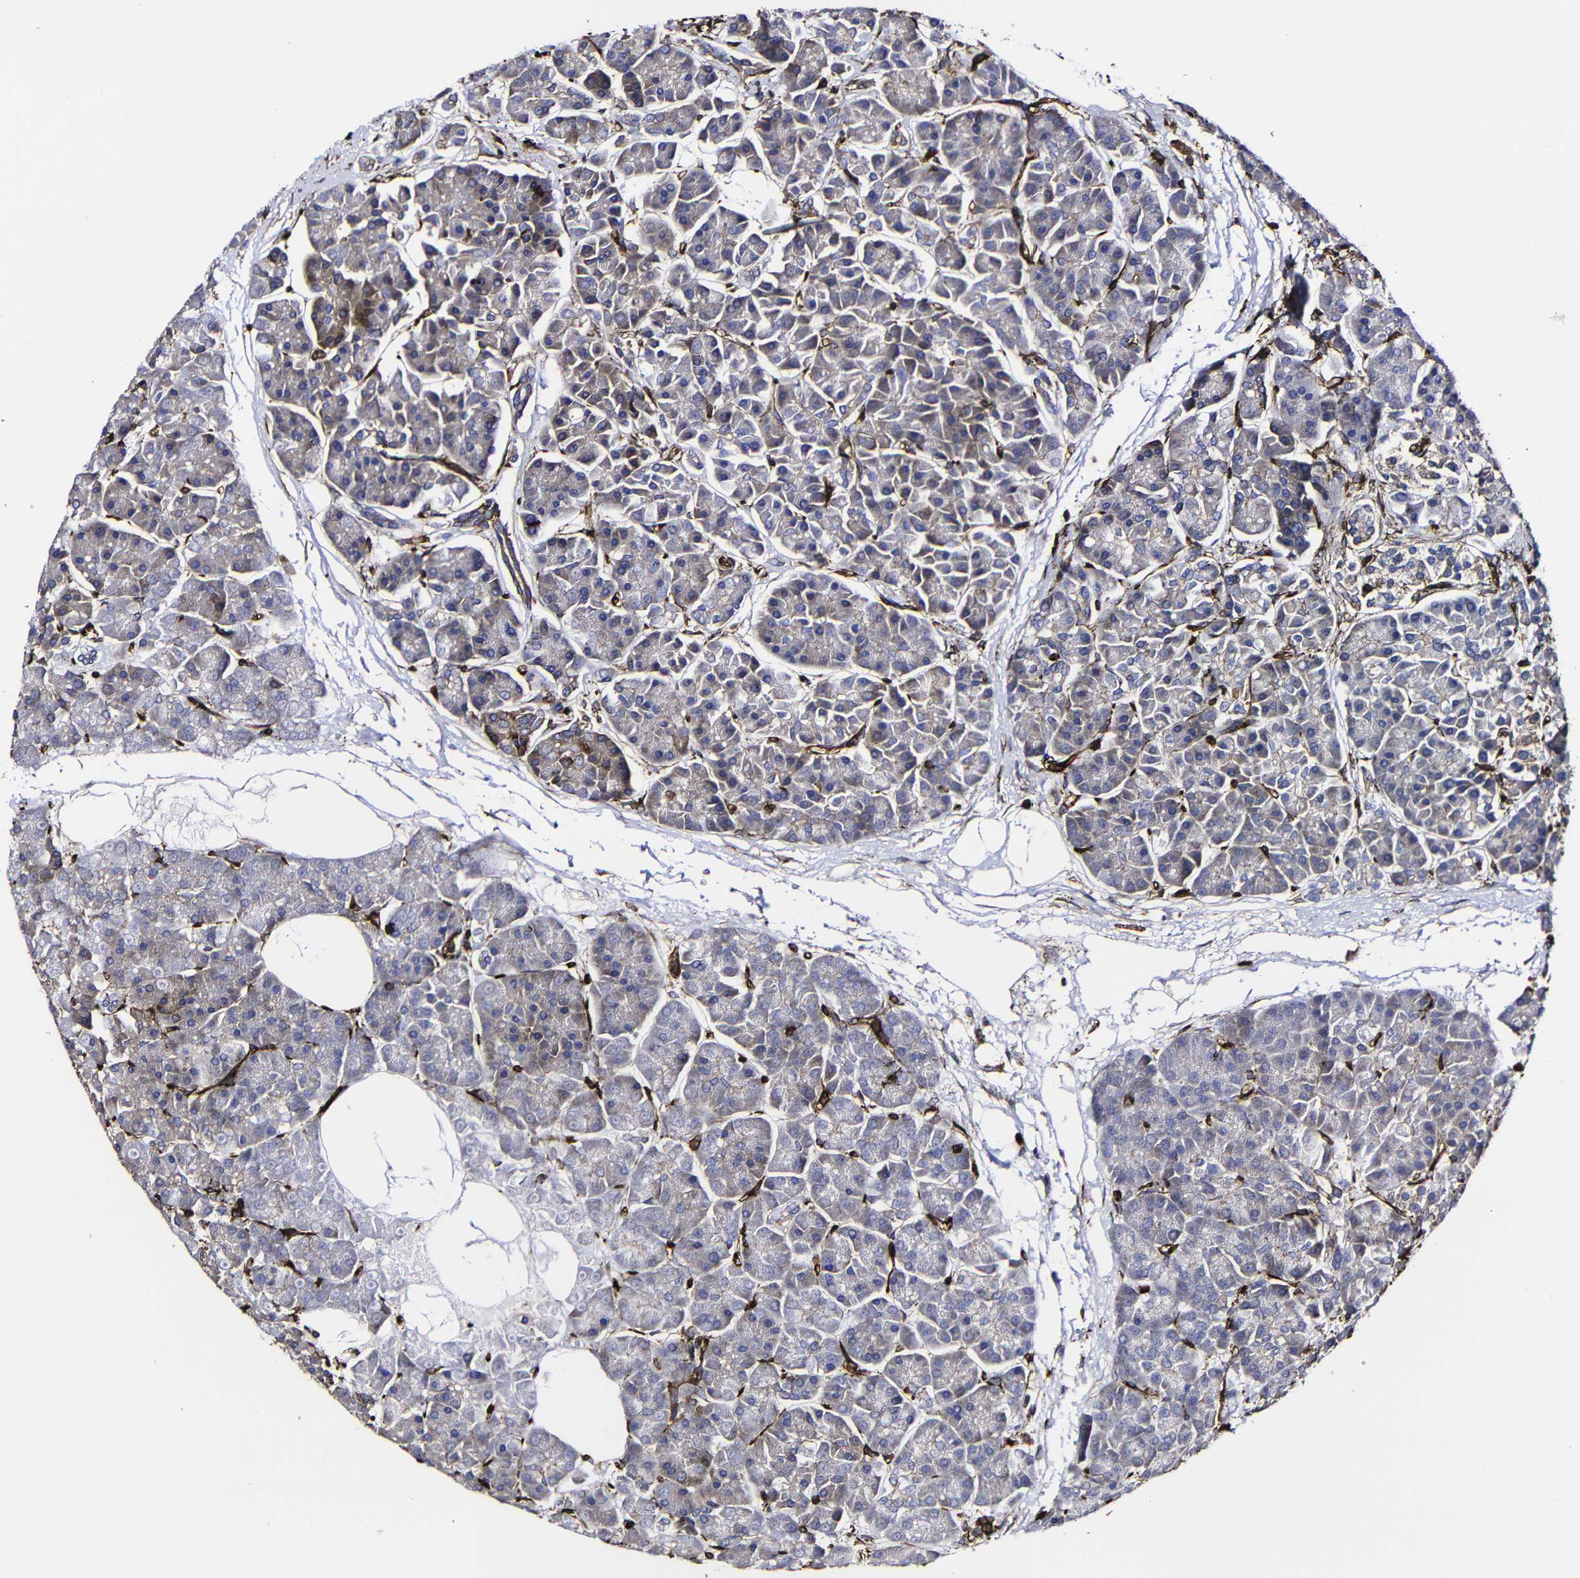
{"staining": {"intensity": "moderate", "quantity": "25%-75%", "location": "cytoplasmic/membranous"}, "tissue": "pancreas", "cell_type": "Exocrine glandular cells", "image_type": "normal", "snomed": [{"axis": "morphology", "description": "Normal tissue, NOS"}, {"axis": "topography", "description": "Pancreas"}], "caption": "Immunohistochemistry (IHC) micrograph of normal pancreas stained for a protein (brown), which exhibits medium levels of moderate cytoplasmic/membranous expression in about 25%-75% of exocrine glandular cells.", "gene": "MSN", "patient": {"sex": "female", "age": 70}}